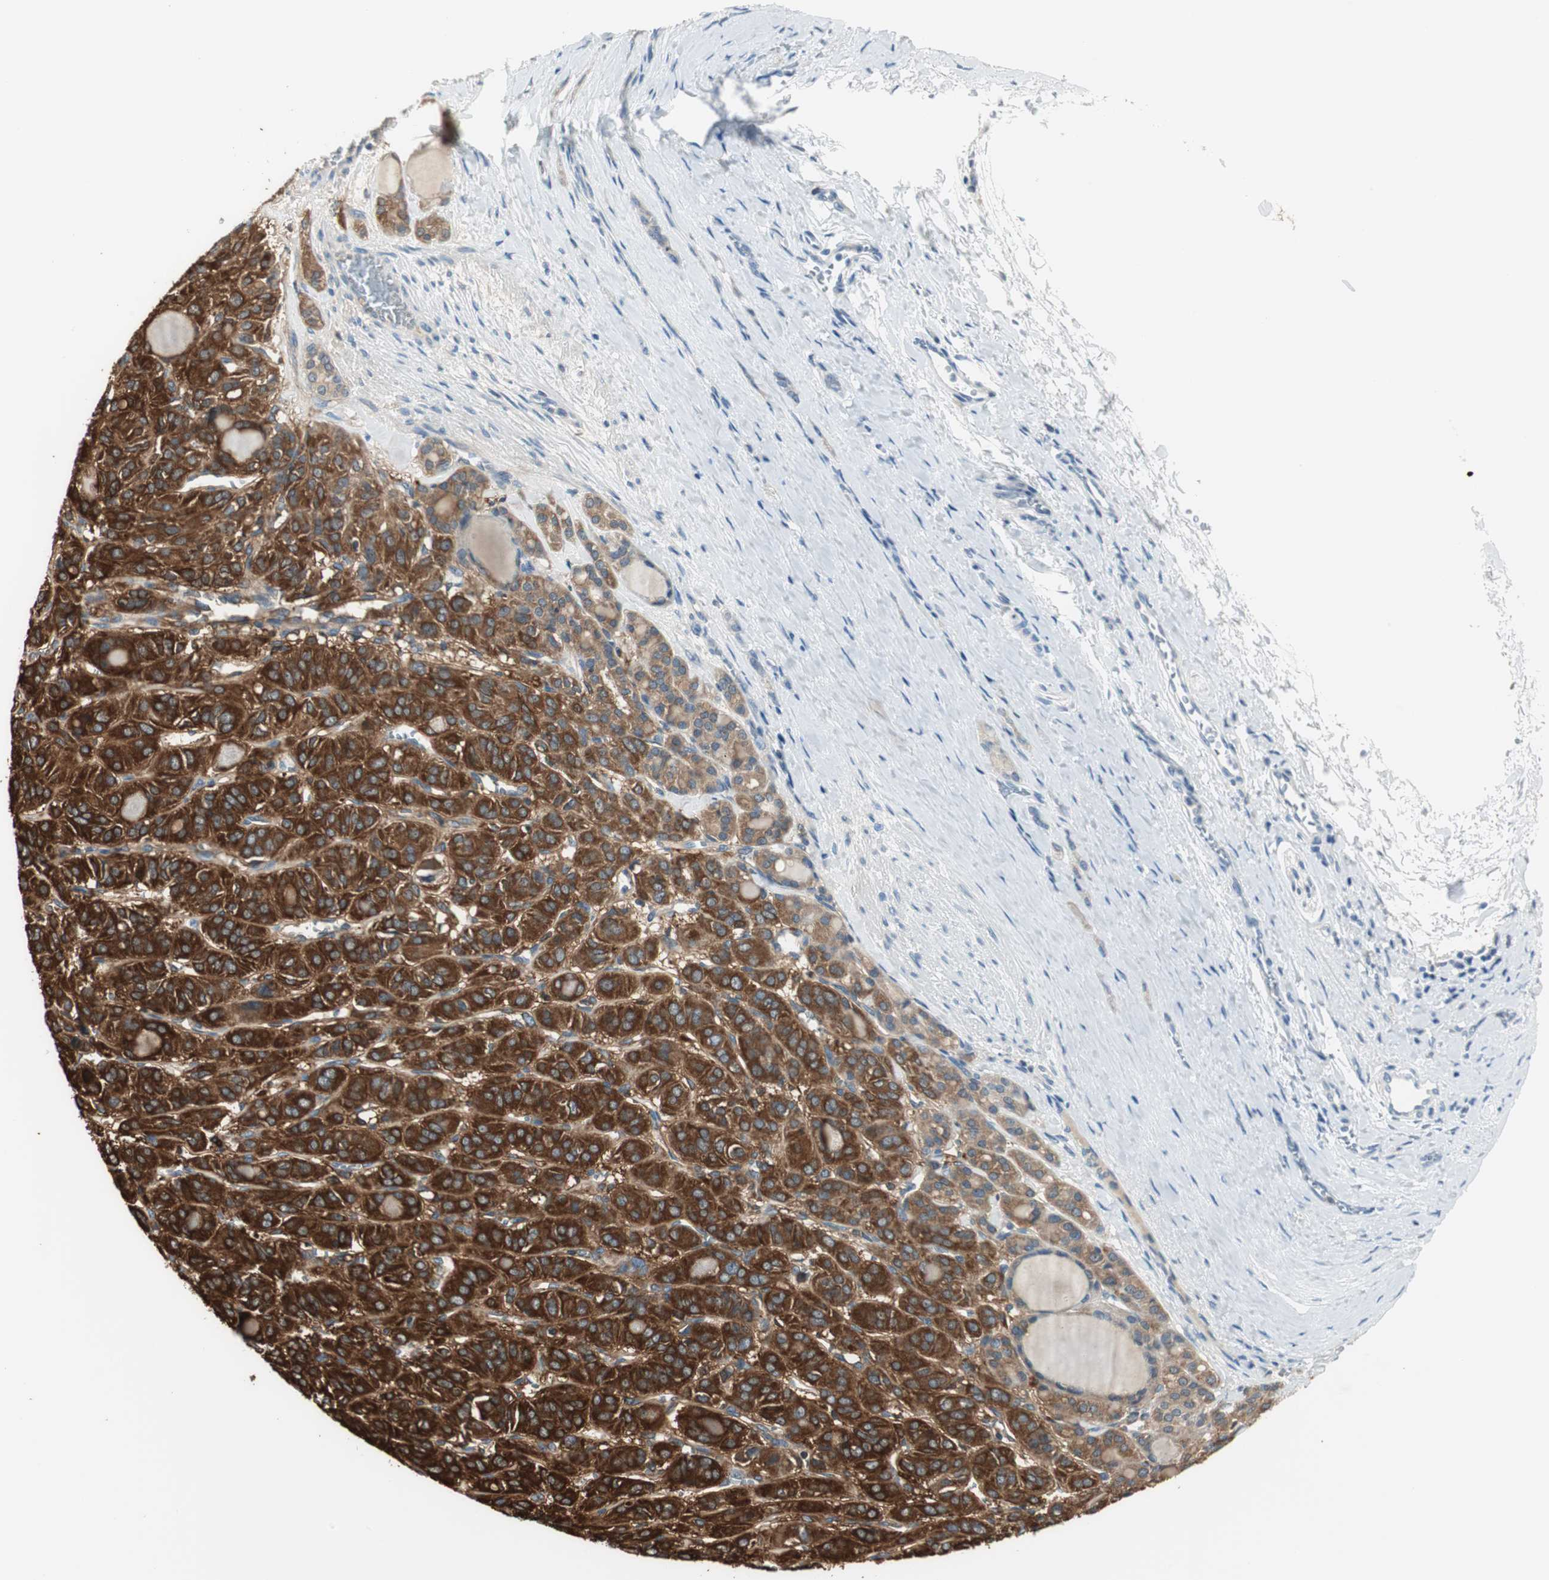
{"staining": {"intensity": "strong", "quantity": ">75%", "location": "cytoplasmic/membranous"}, "tissue": "thyroid cancer", "cell_type": "Tumor cells", "image_type": "cancer", "snomed": [{"axis": "morphology", "description": "Follicular adenoma carcinoma, NOS"}, {"axis": "topography", "description": "Thyroid gland"}], "caption": "The image displays immunohistochemical staining of thyroid cancer (follicular adenoma carcinoma). There is strong cytoplasmic/membranous staining is seen in about >75% of tumor cells.", "gene": "MSTO1", "patient": {"sex": "female", "age": 71}}